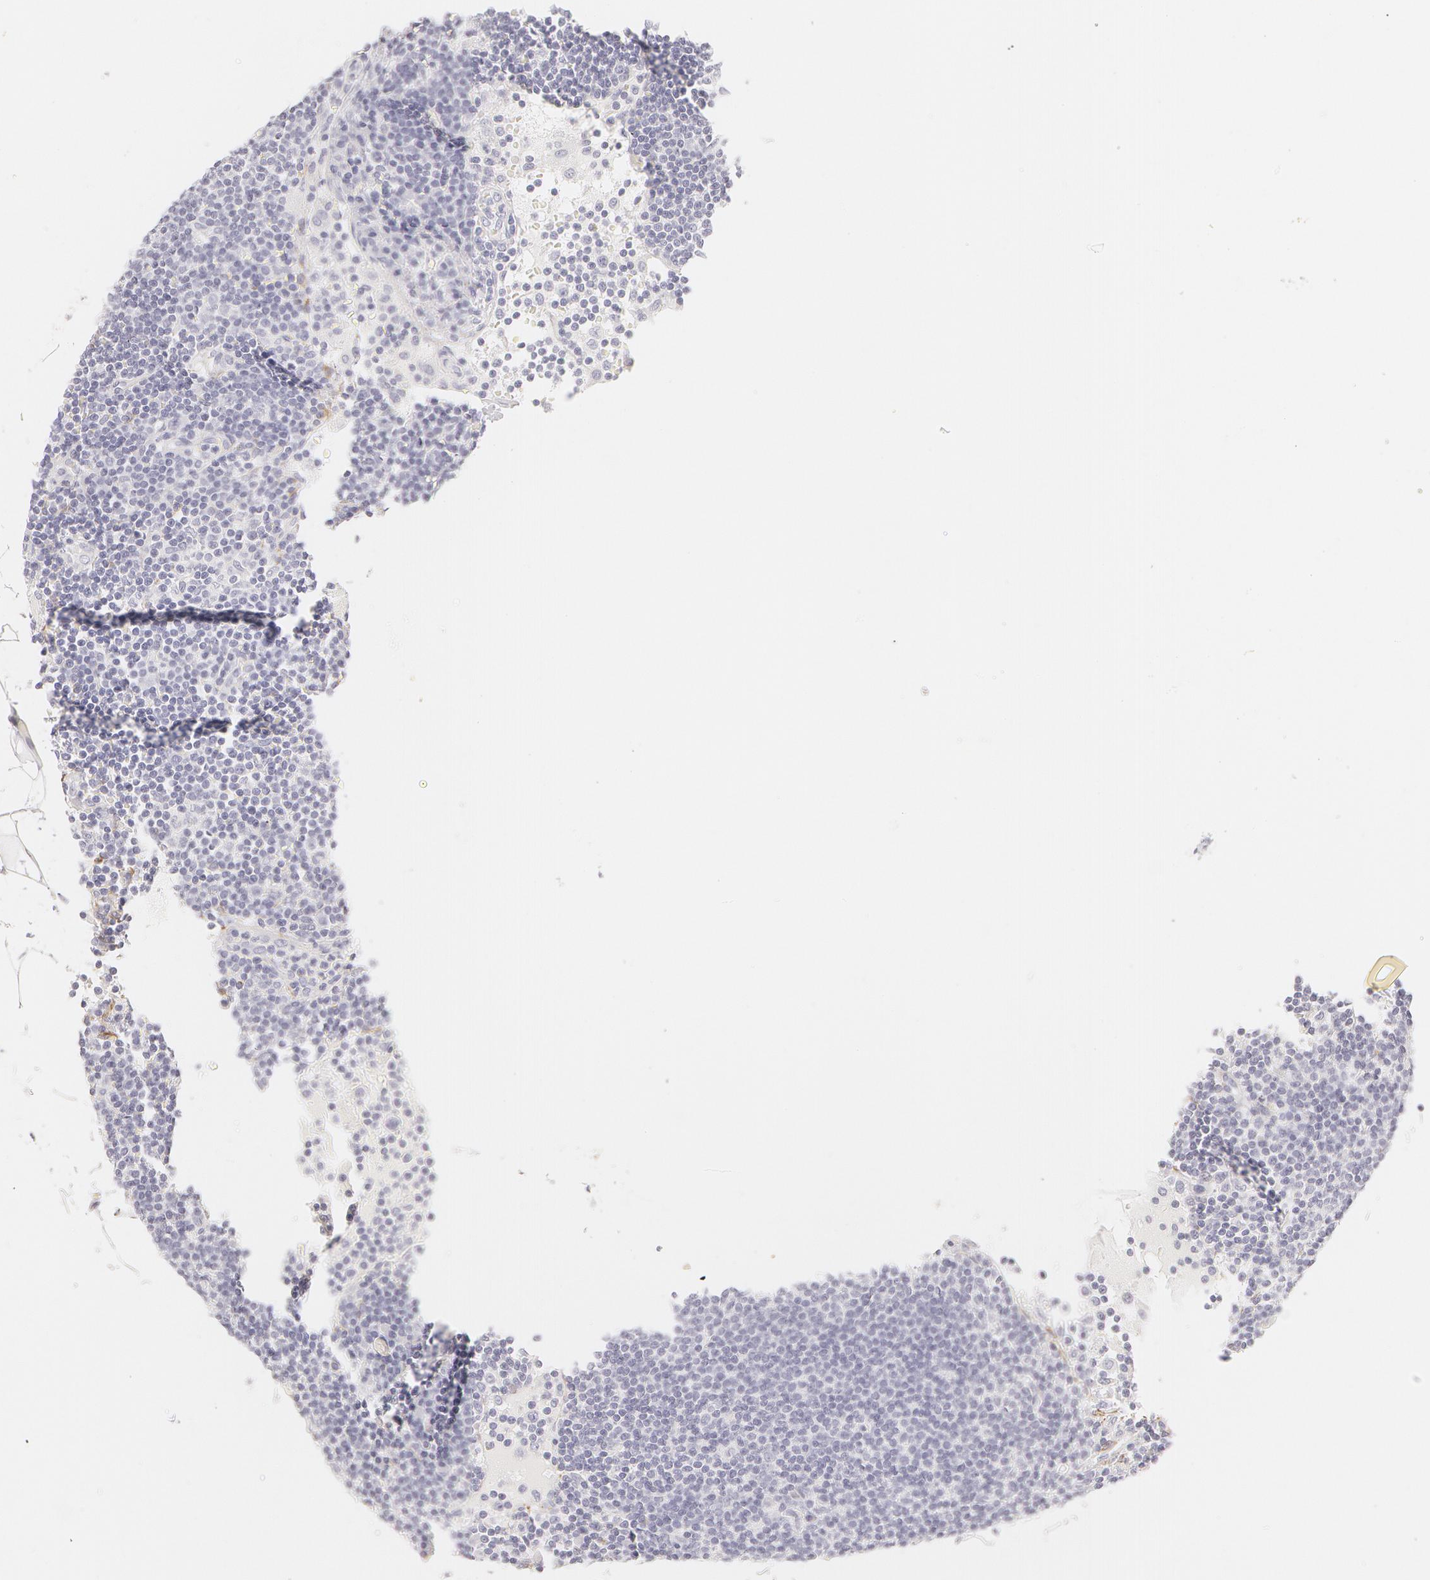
{"staining": {"intensity": "negative", "quantity": "none", "location": "none"}, "tissue": "lymph node", "cell_type": "Germinal center cells", "image_type": "normal", "snomed": [{"axis": "morphology", "description": "Normal tissue, NOS"}, {"axis": "topography", "description": "Lymph node"}], "caption": "Germinal center cells show no significant protein expression in unremarkable lymph node. Nuclei are stained in blue.", "gene": "KRT8", "patient": {"sex": "male", "age": 54}}